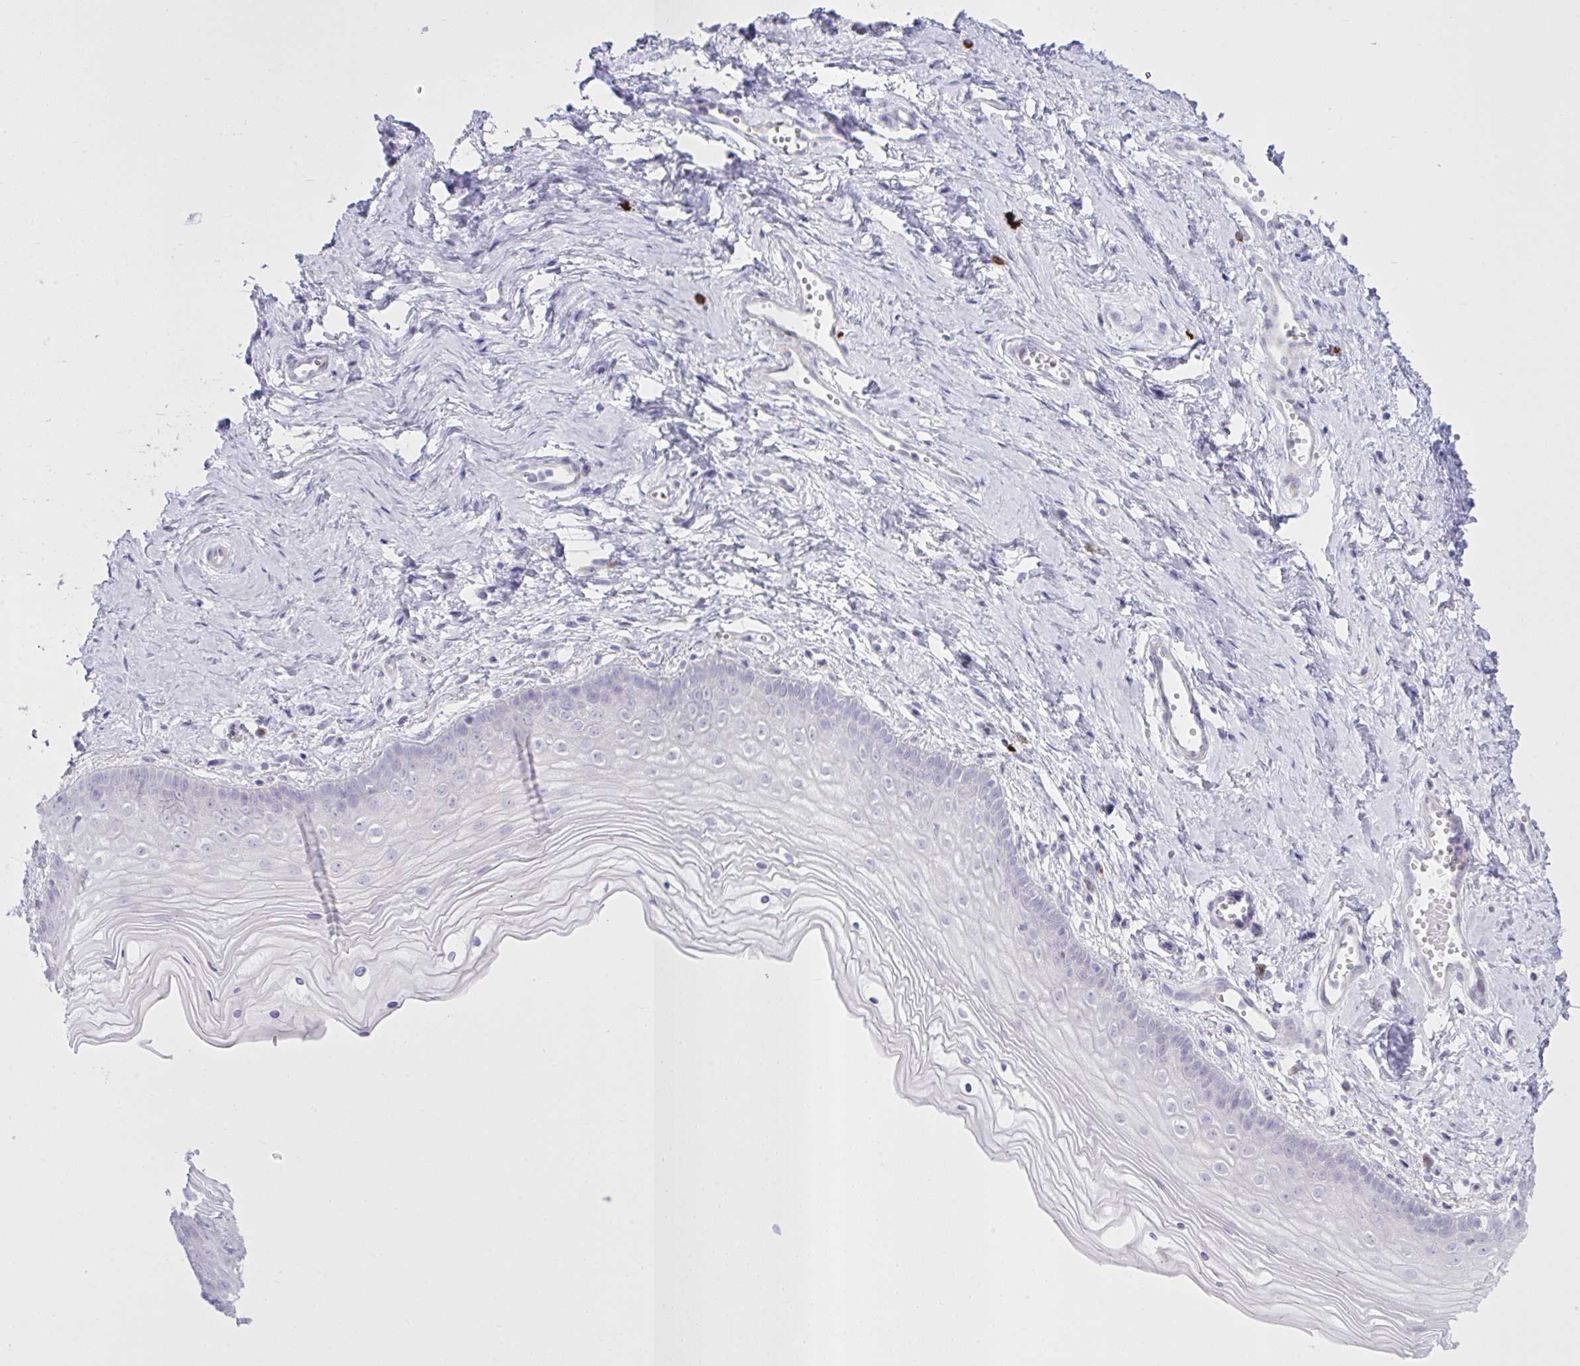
{"staining": {"intensity": "negative", "quantity": "none", "location": "none"}, "tissue": "vagina", "cell_type": "Squamous epithelial cells", "image_type": "normal", "snomed": [{"axis": "morphology", "description": "Normal tissue, NOS"}, {"axis": "topography", "description": "Vagina"}], "caption": "Squamous epithelial cells are negative for brown protein staining in unremarkable vagina. Nuclei are stained in blue.", "gene": "SPAG1", "patient": {"sex": "female", "age": 38}}